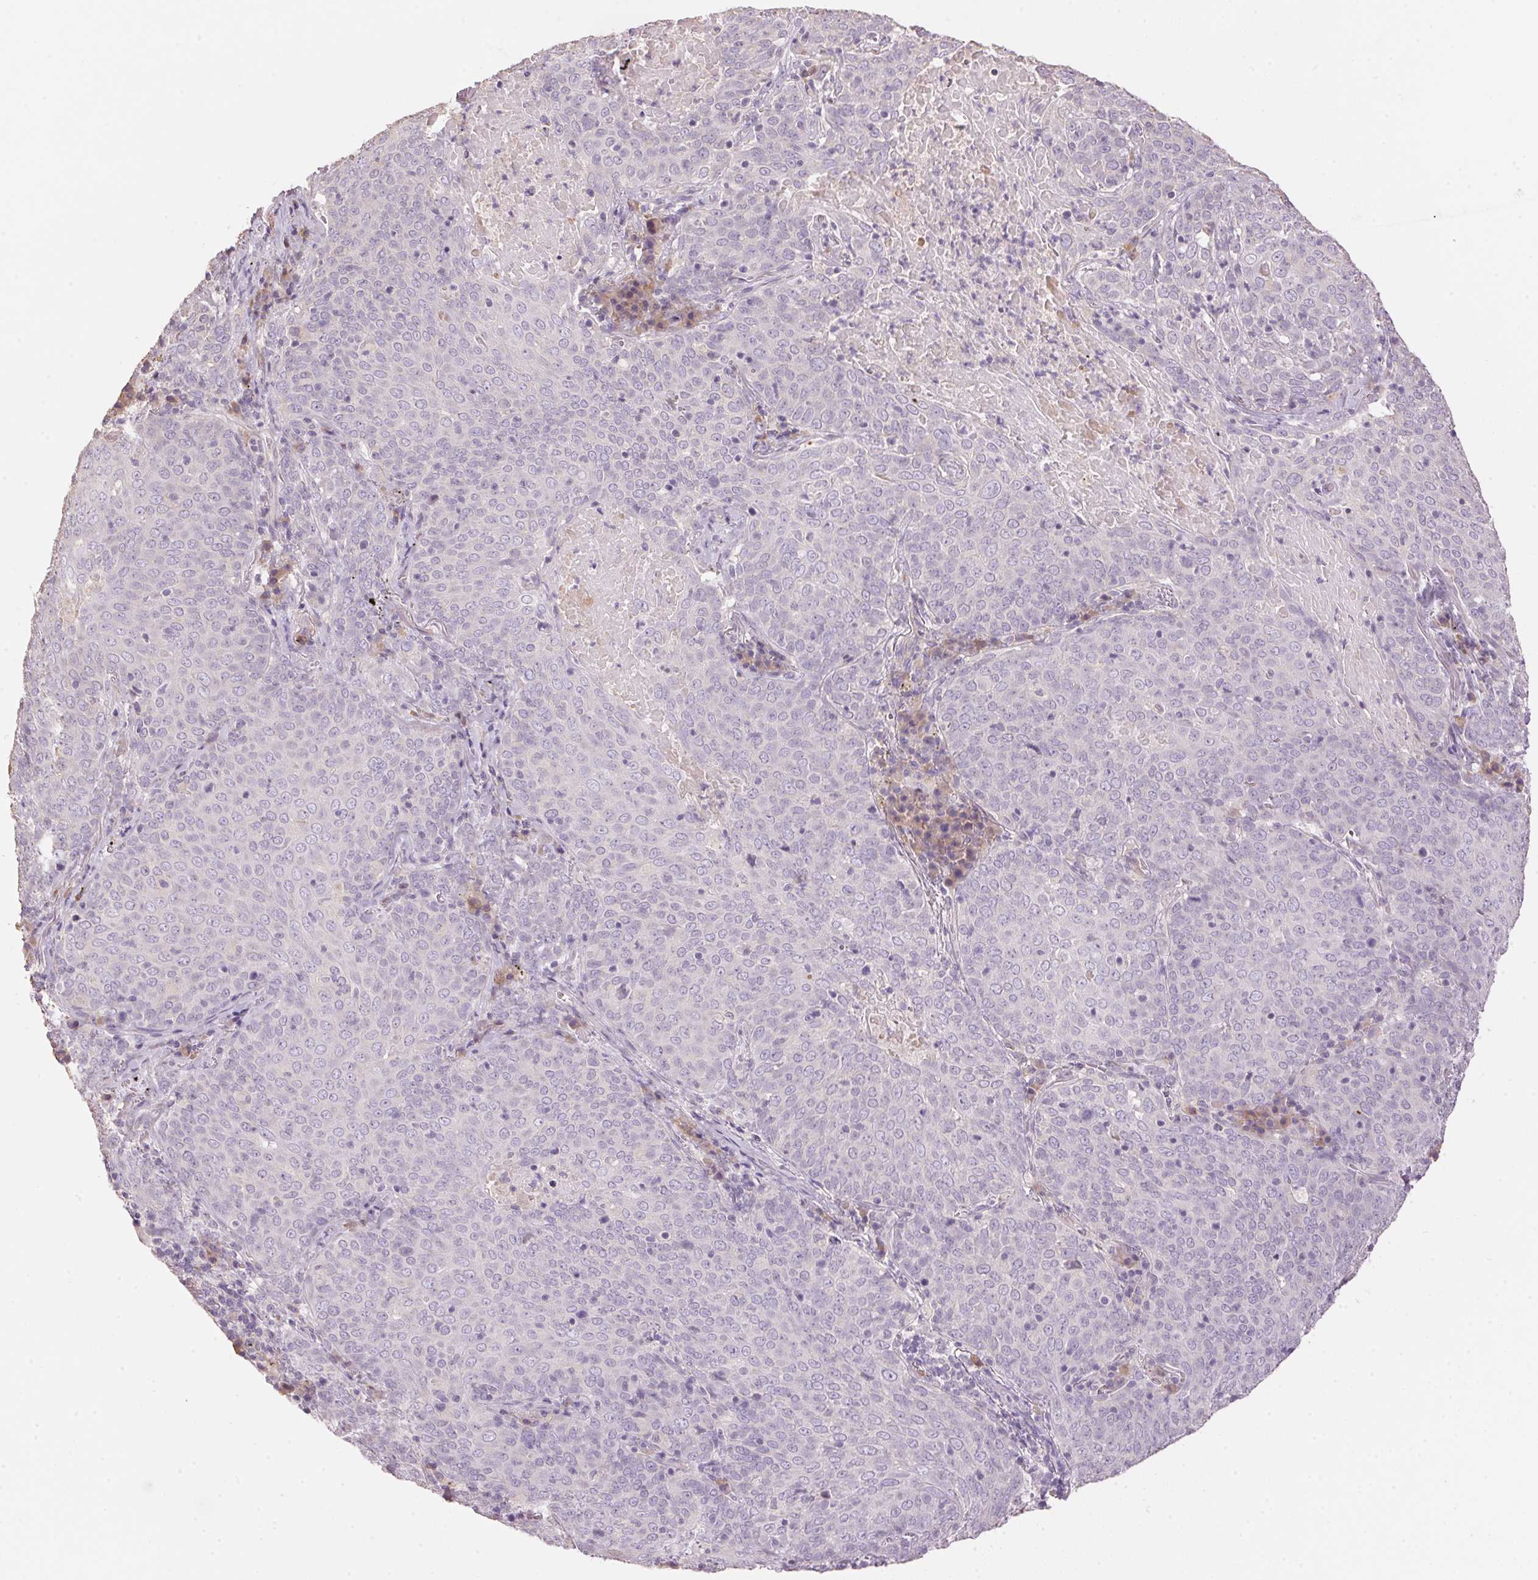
{"staining": {"intensity": "negative", "quantity": "none", "location": "none"}, "tissue": "lung cancer", "cell_type": "Tumor cells", "image_type": "cancer", "snomed": [{"axis": "morphology", "description": "Squamous cell carcinoma, NOS"}, {"axis": "topography", "description": "Lung"}], "caption": "IHC of lung cancer exhibits no expression in tumor cells.", "gene": "LYZL6", "patient": {"sex": "male", "age": 82}}